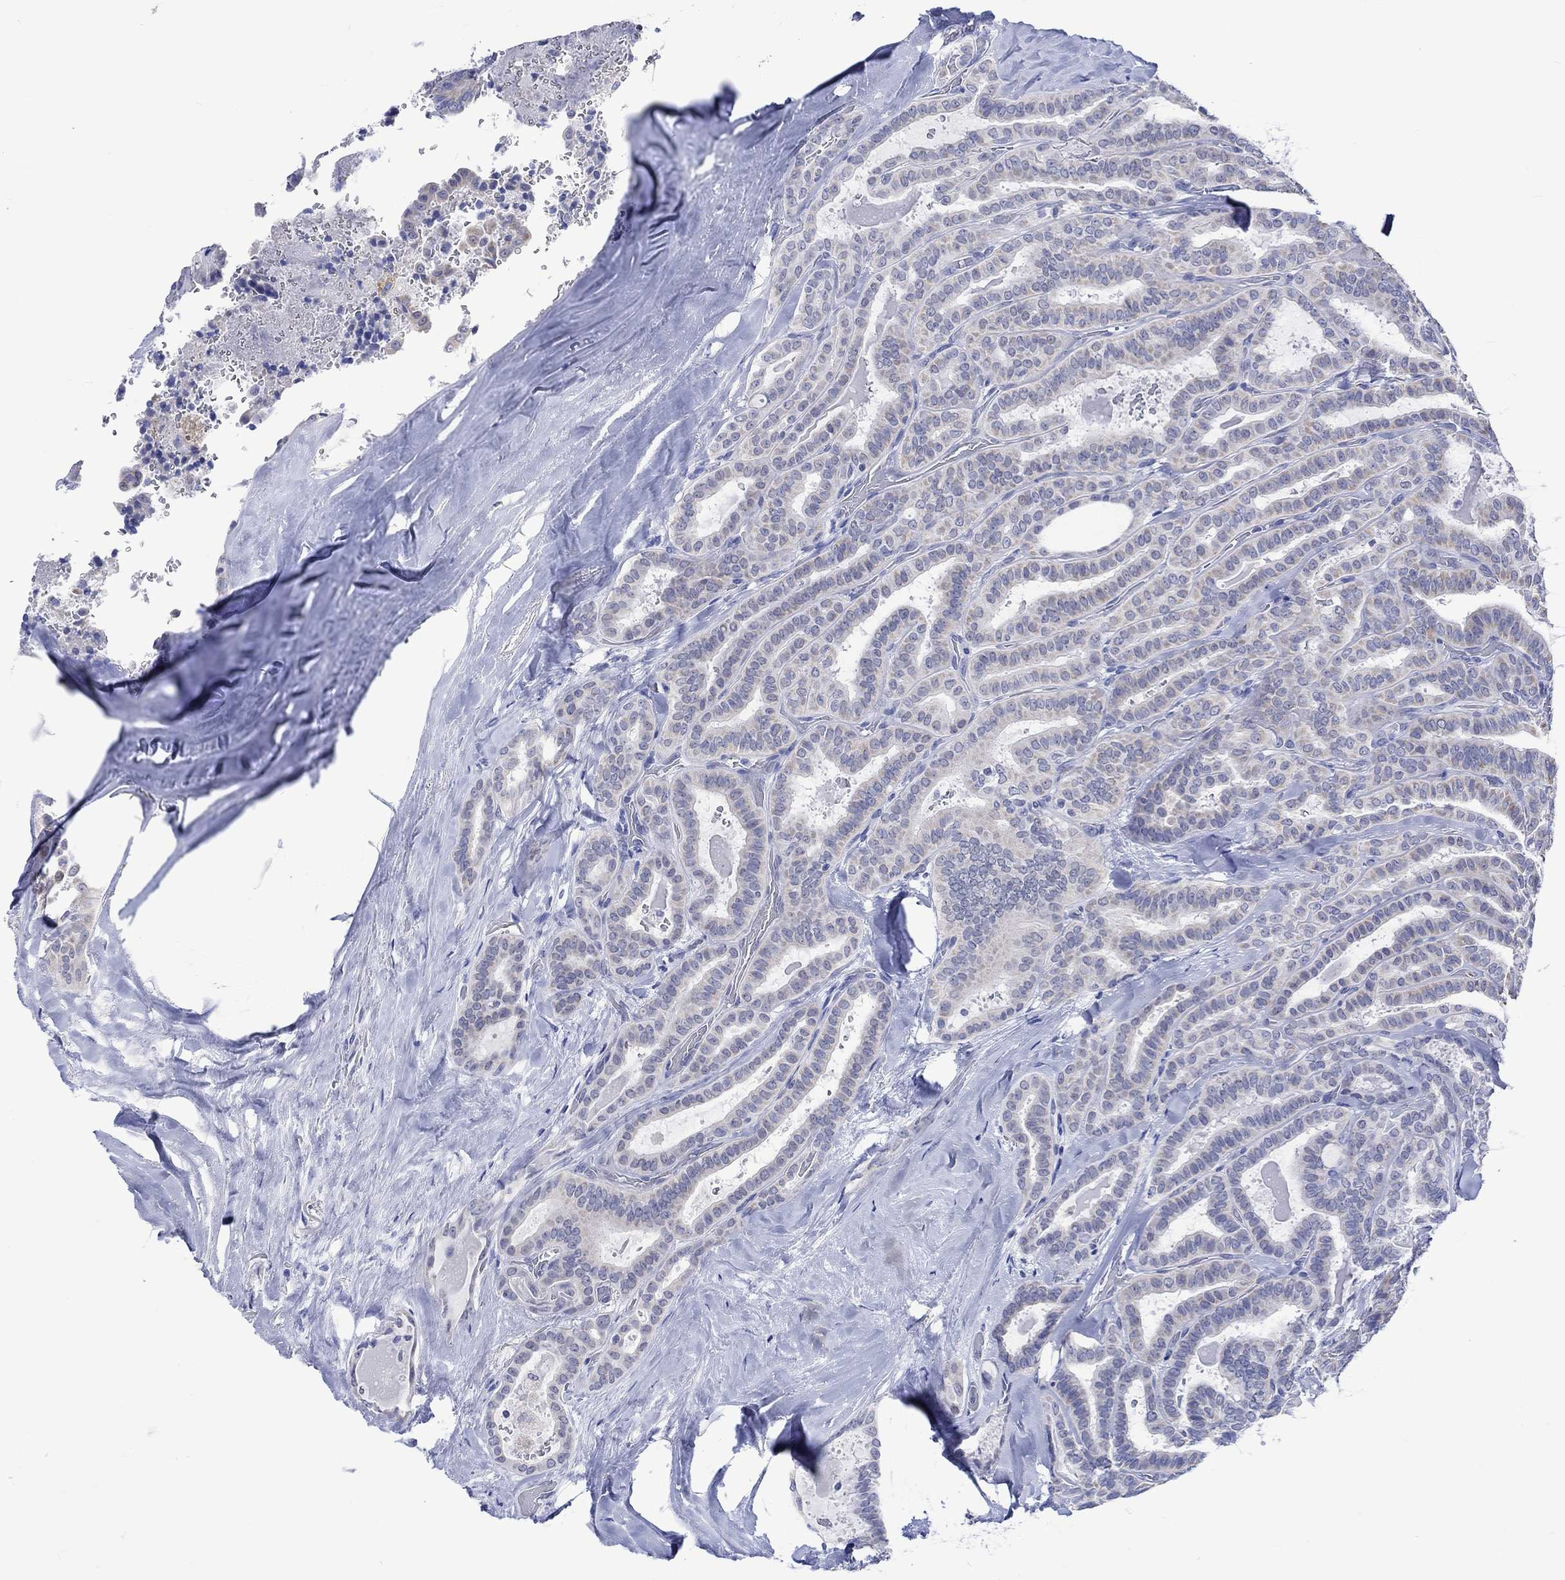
{"staining": {"intensity": "negative", "quantity": "none", "location": "none"}, "tissue": "thyroid cancer", "cell_type": "Tumor cells", "image_type": "cancer", "snomed": [{"axis": "morphology", "description": "Papillary adenocarcinoma, NOS"}, {"axis": "topography", "description": "Thyroid gland"}], "caption": "Immunohistochemistry photomicrograph of thyroid papillary adenocarcinoma stained for a protein (brown), which exhibits no expression in tumor cells. (Immunohistochemistry, brightfield microscopy, high magnification).", "gene": "KLHL33", "patient": {"sex": "female", "age": 39}}